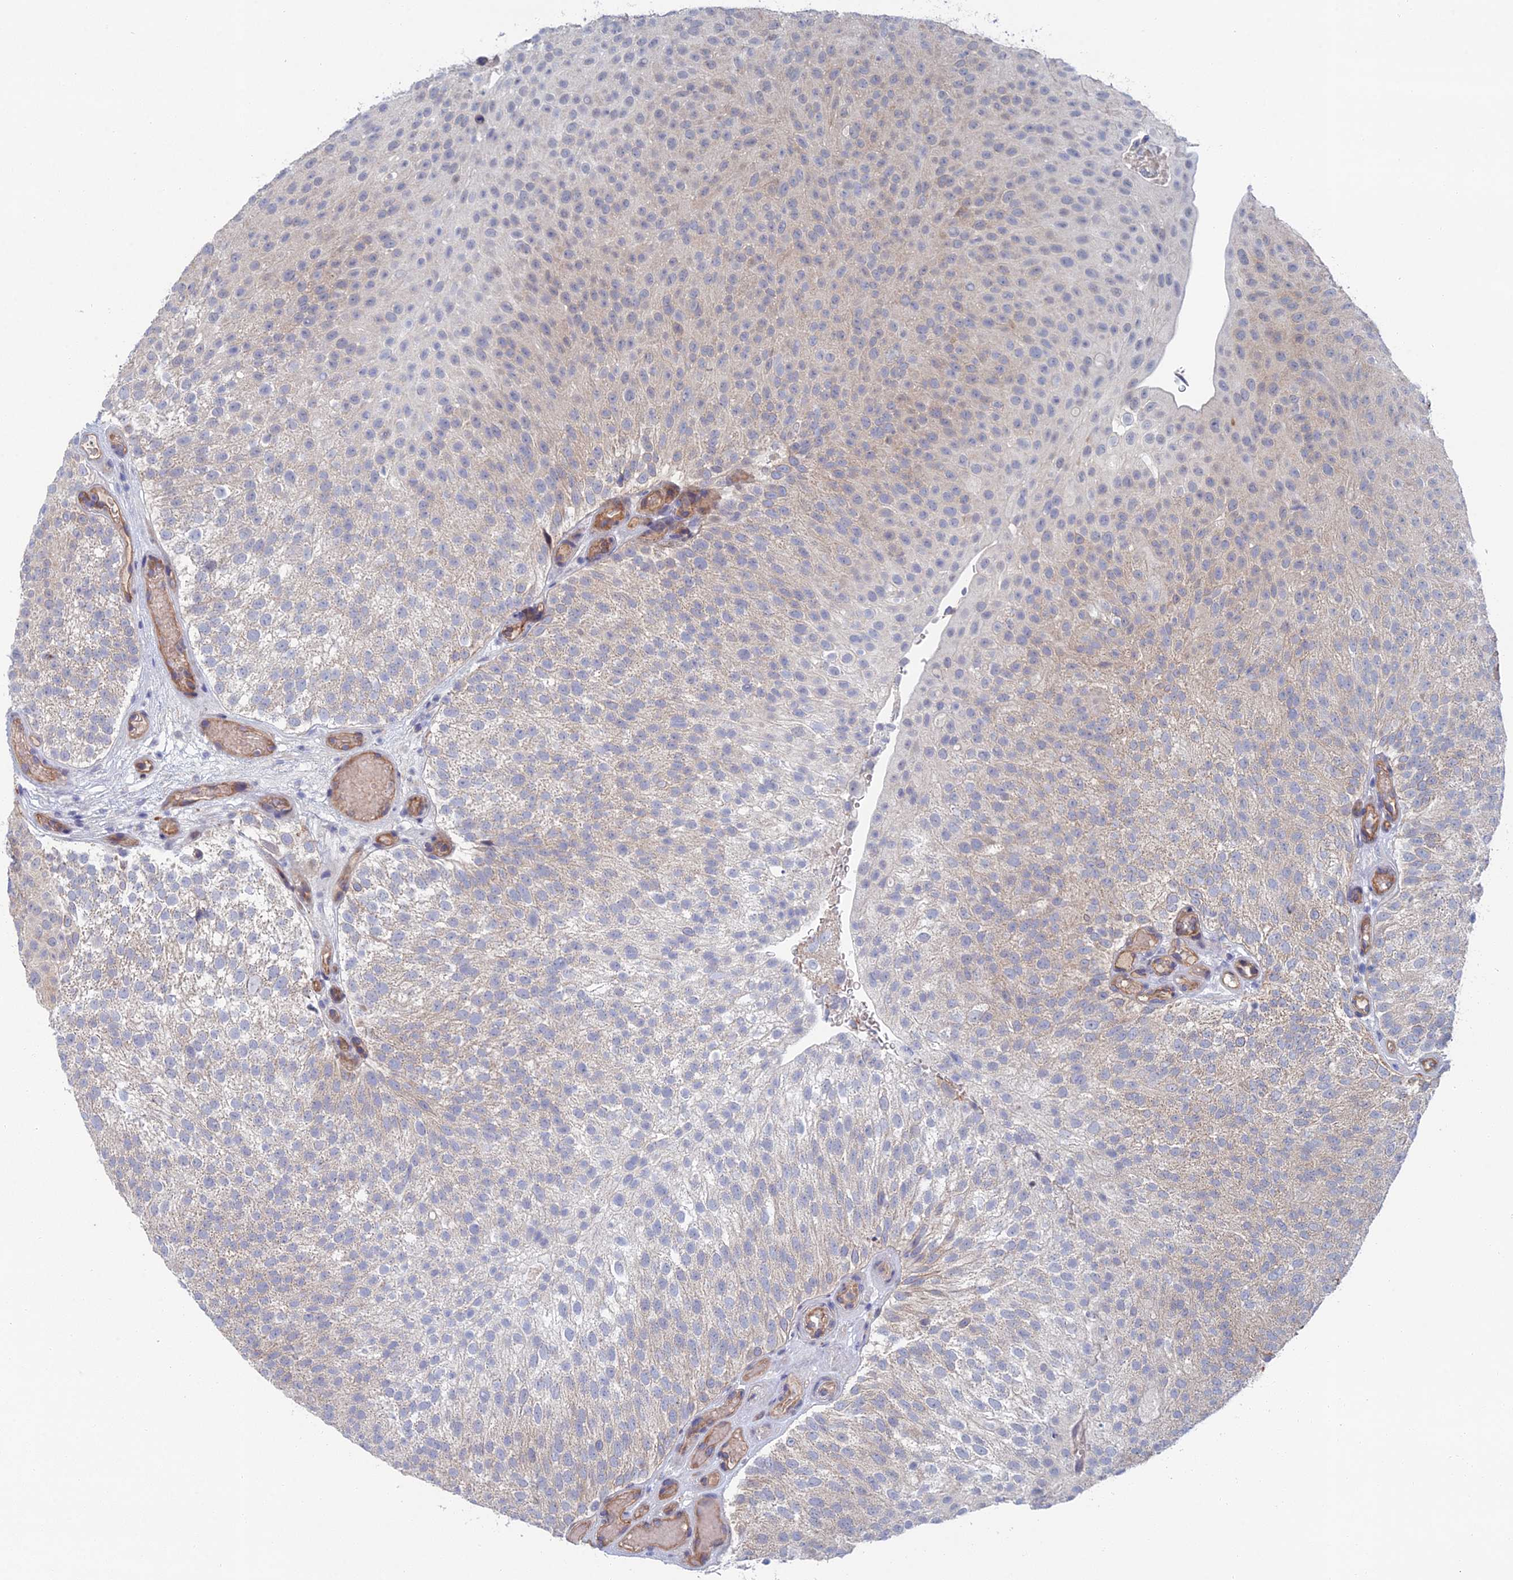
{"staining": {"intensity": "weak", "quantity": "25%-75%", "location": "cytoplasmic/membranous"}, "tissue": "urothelial cancer", "cell_type": "Tumor cells", "image_type": "cancer", "snomed": [{"axis": "morphology", "description": "Urothelial carcinoma, Low grade"}, {"axis": "topography", "description": "Urinary bladder"}], "caption": "Tumor cells demonstrate low levels of weak cytoplasmic/membranous positivity in about 25%-75% of cells in low-grade urothelial carcinoma. (DAB IHC, brown staining for protein, blue staining for nuclei).", "gene": "ARAP3", "patient": {"sex": "male", "age": 78}}